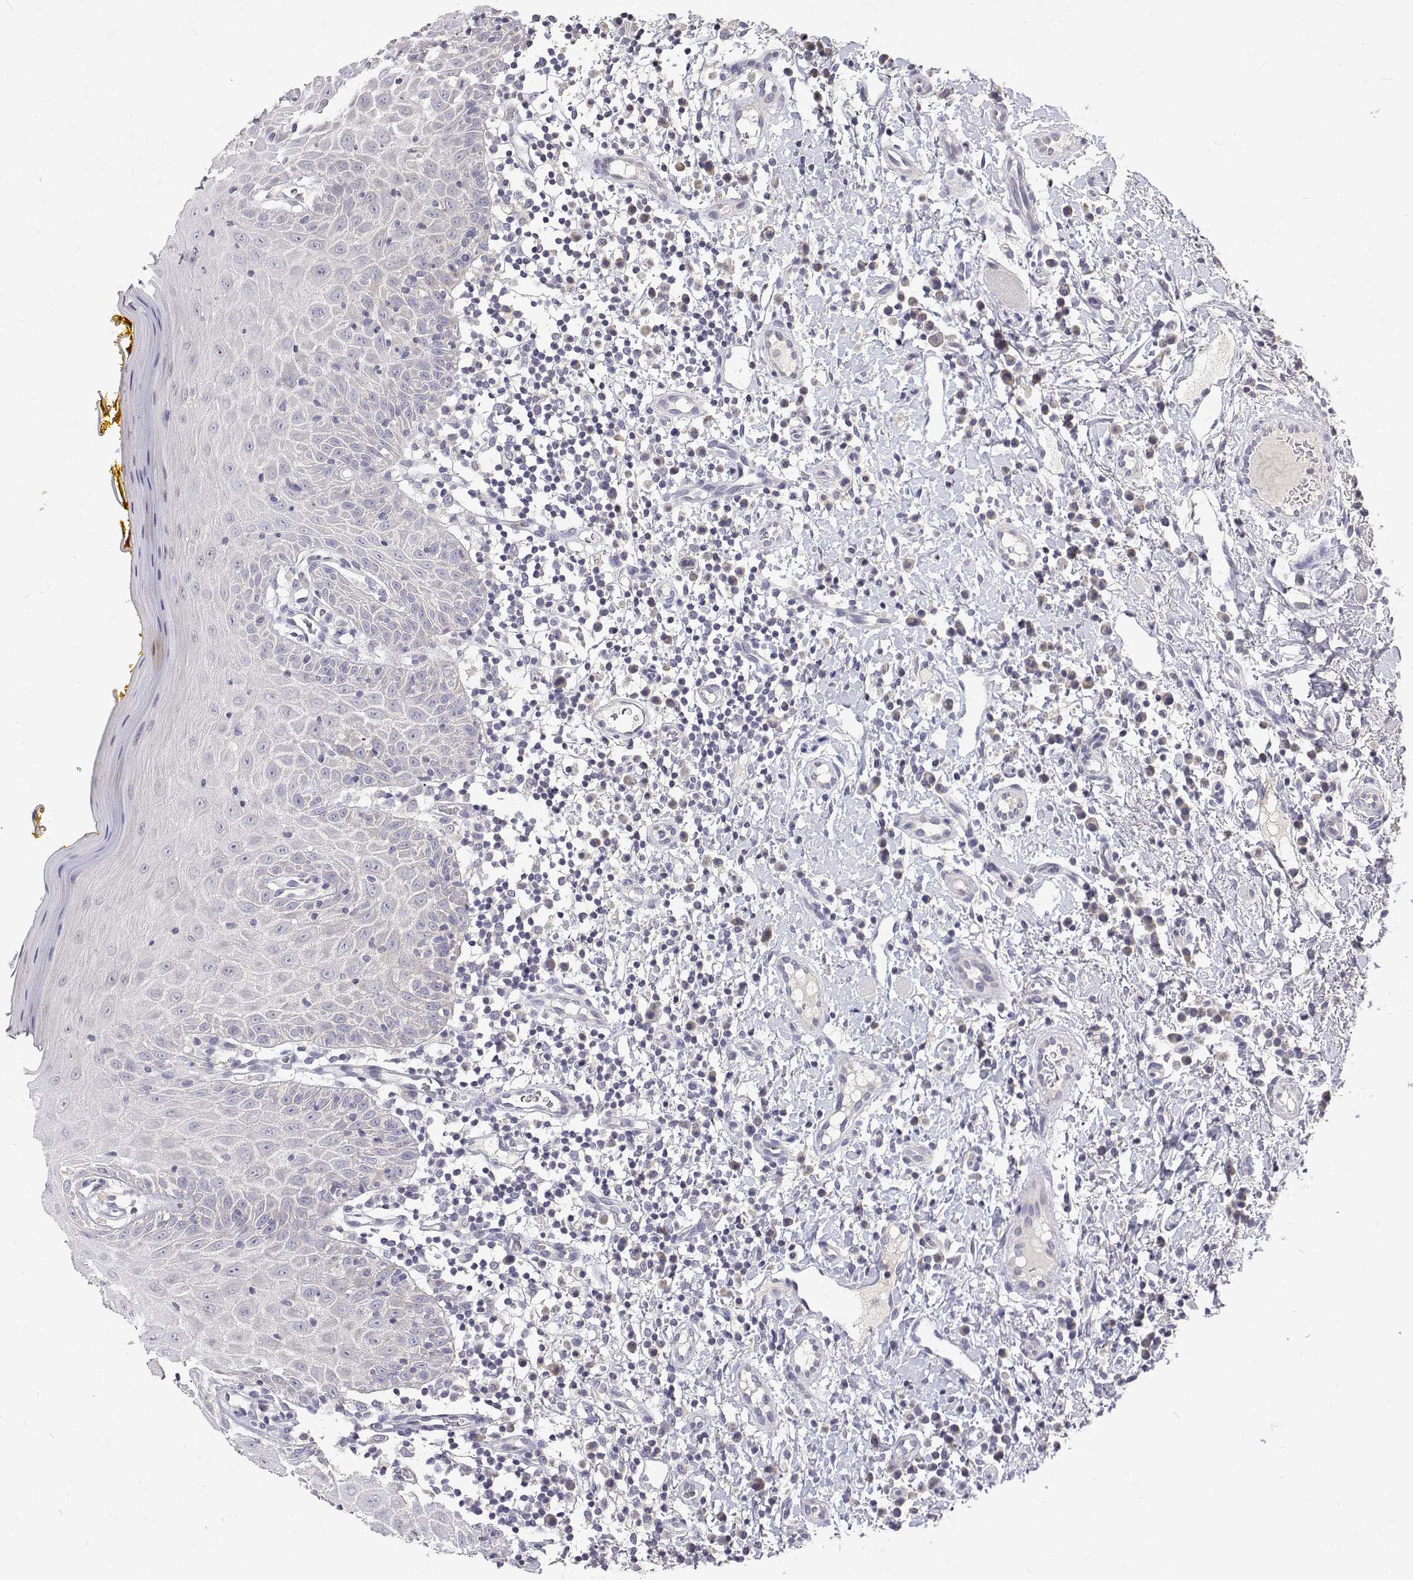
{"staining": {"intensity": "negative", "quantity": "none", "location": "none"}, "tissue": "oral mucosa", "cell_type": "Squamous epithelial cells", "image_type": "normal", "snomed": [{"axis": "morphology", "description": "Normal tissue, NOS"}, {"axis": "topography", "description": "Oral tissue"}, {"axis": "topography", "description": "Tounge, NOS"}], "caption": "IHC of normal oral mucosa demonstrates no staining in squamous epithelial cells. Nuclei are stained in blue.", "gene": "TRIM60", "patient": {"sex": "female", "age": 58}}